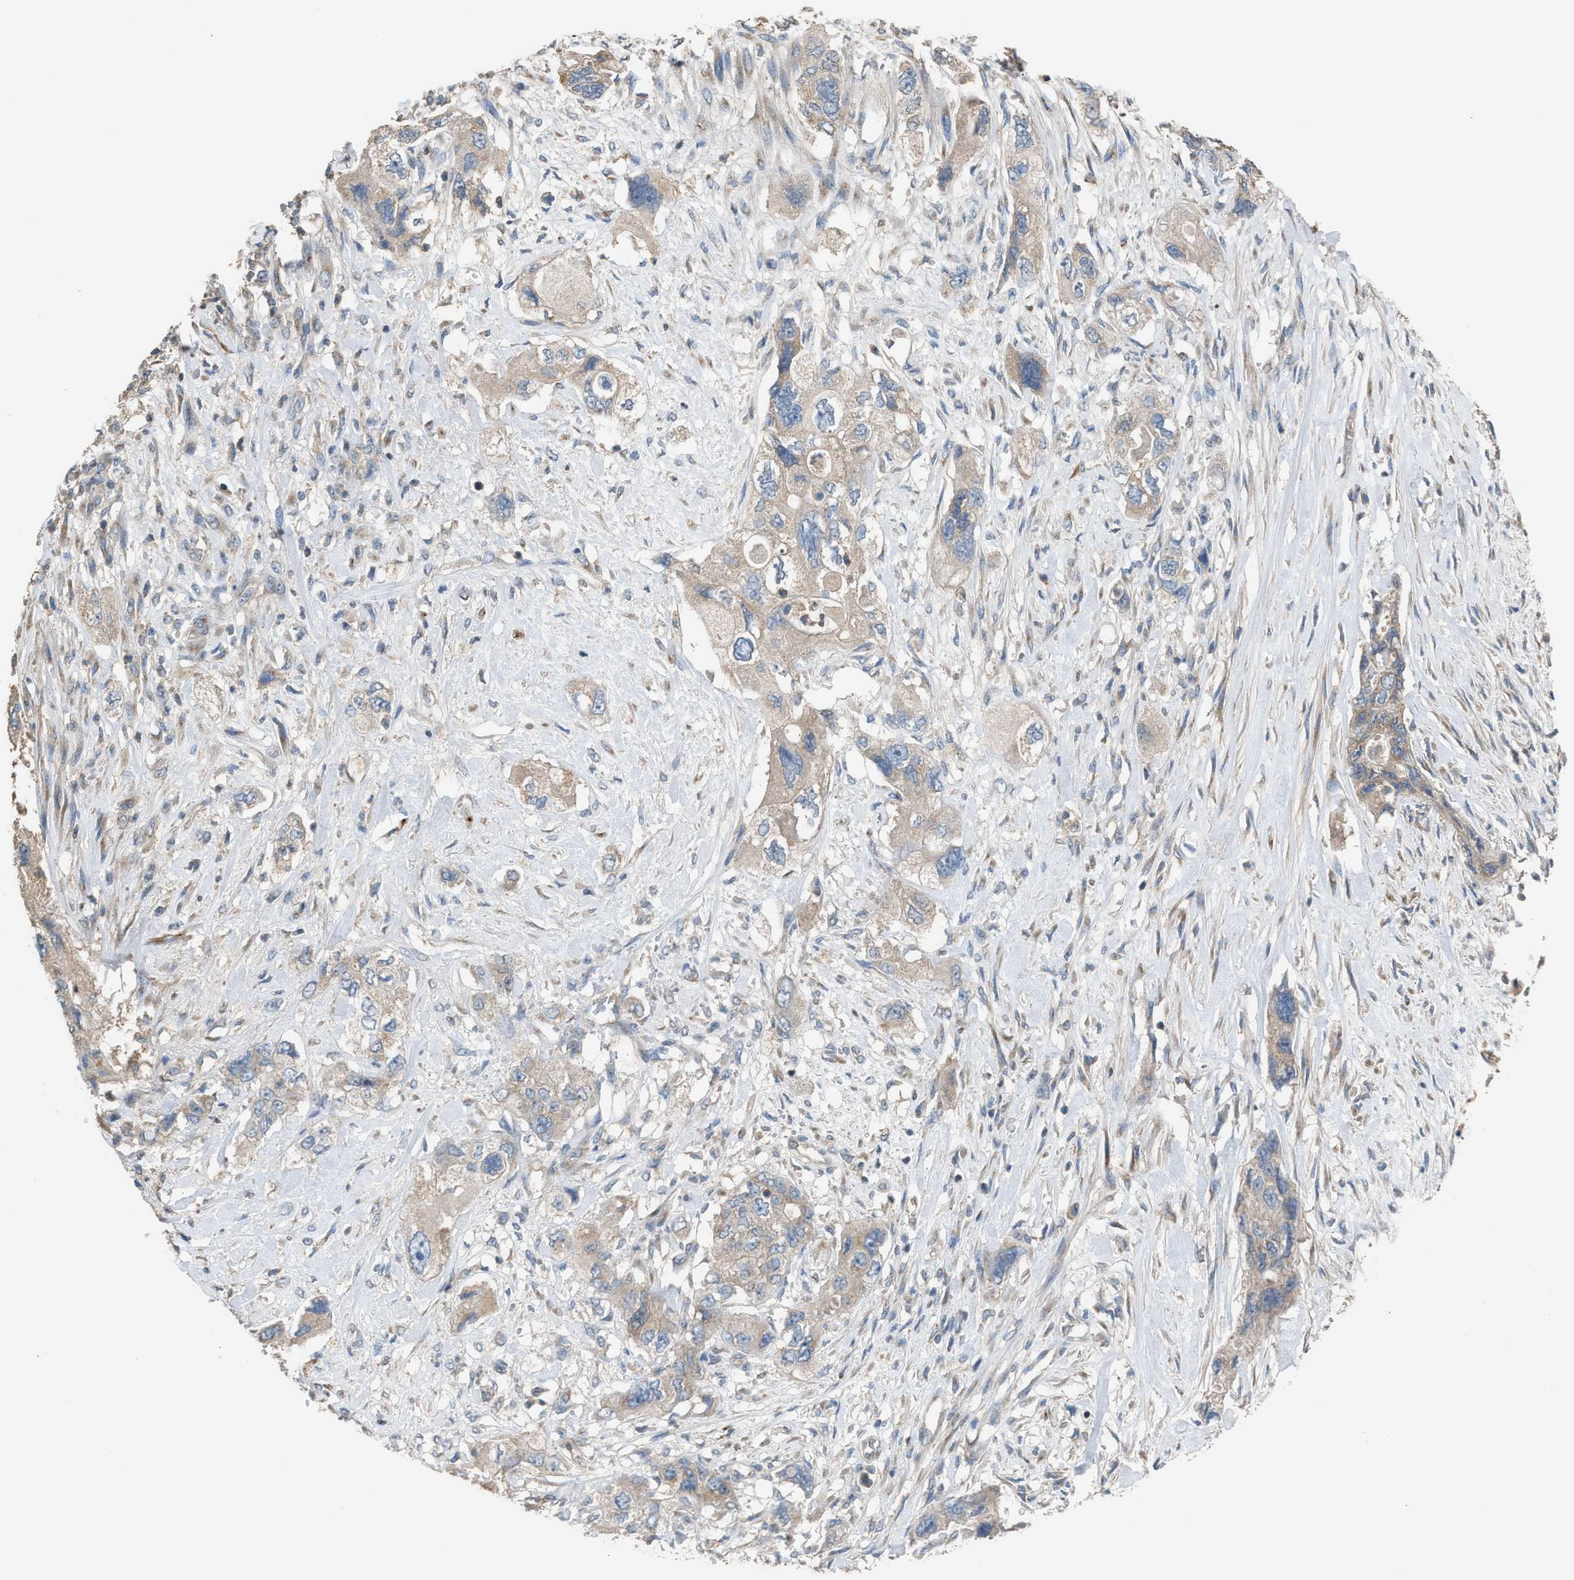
{"staining": {"intensity": "weak", "quantity": ">75%", "location": "cytoplasmic/membranous"}, "tissue": "pancreatic cancer", "cell_type": "Tumor cells", "image_type": "cancer", "snomed": [{"axis": "morphology", "description": "Adenocarcinoma, NOS"}, {"axis": "topography", "description": "Pancreas"}], "caption": "Protein expression analysis of pancreatic cancer (adenocarcinoma) displays weak cytoplasmic/membranous positivity in approximately >75% of tumor cells.", "gene": "TPK1", "patient": {"sex": "female", "age": 73}}